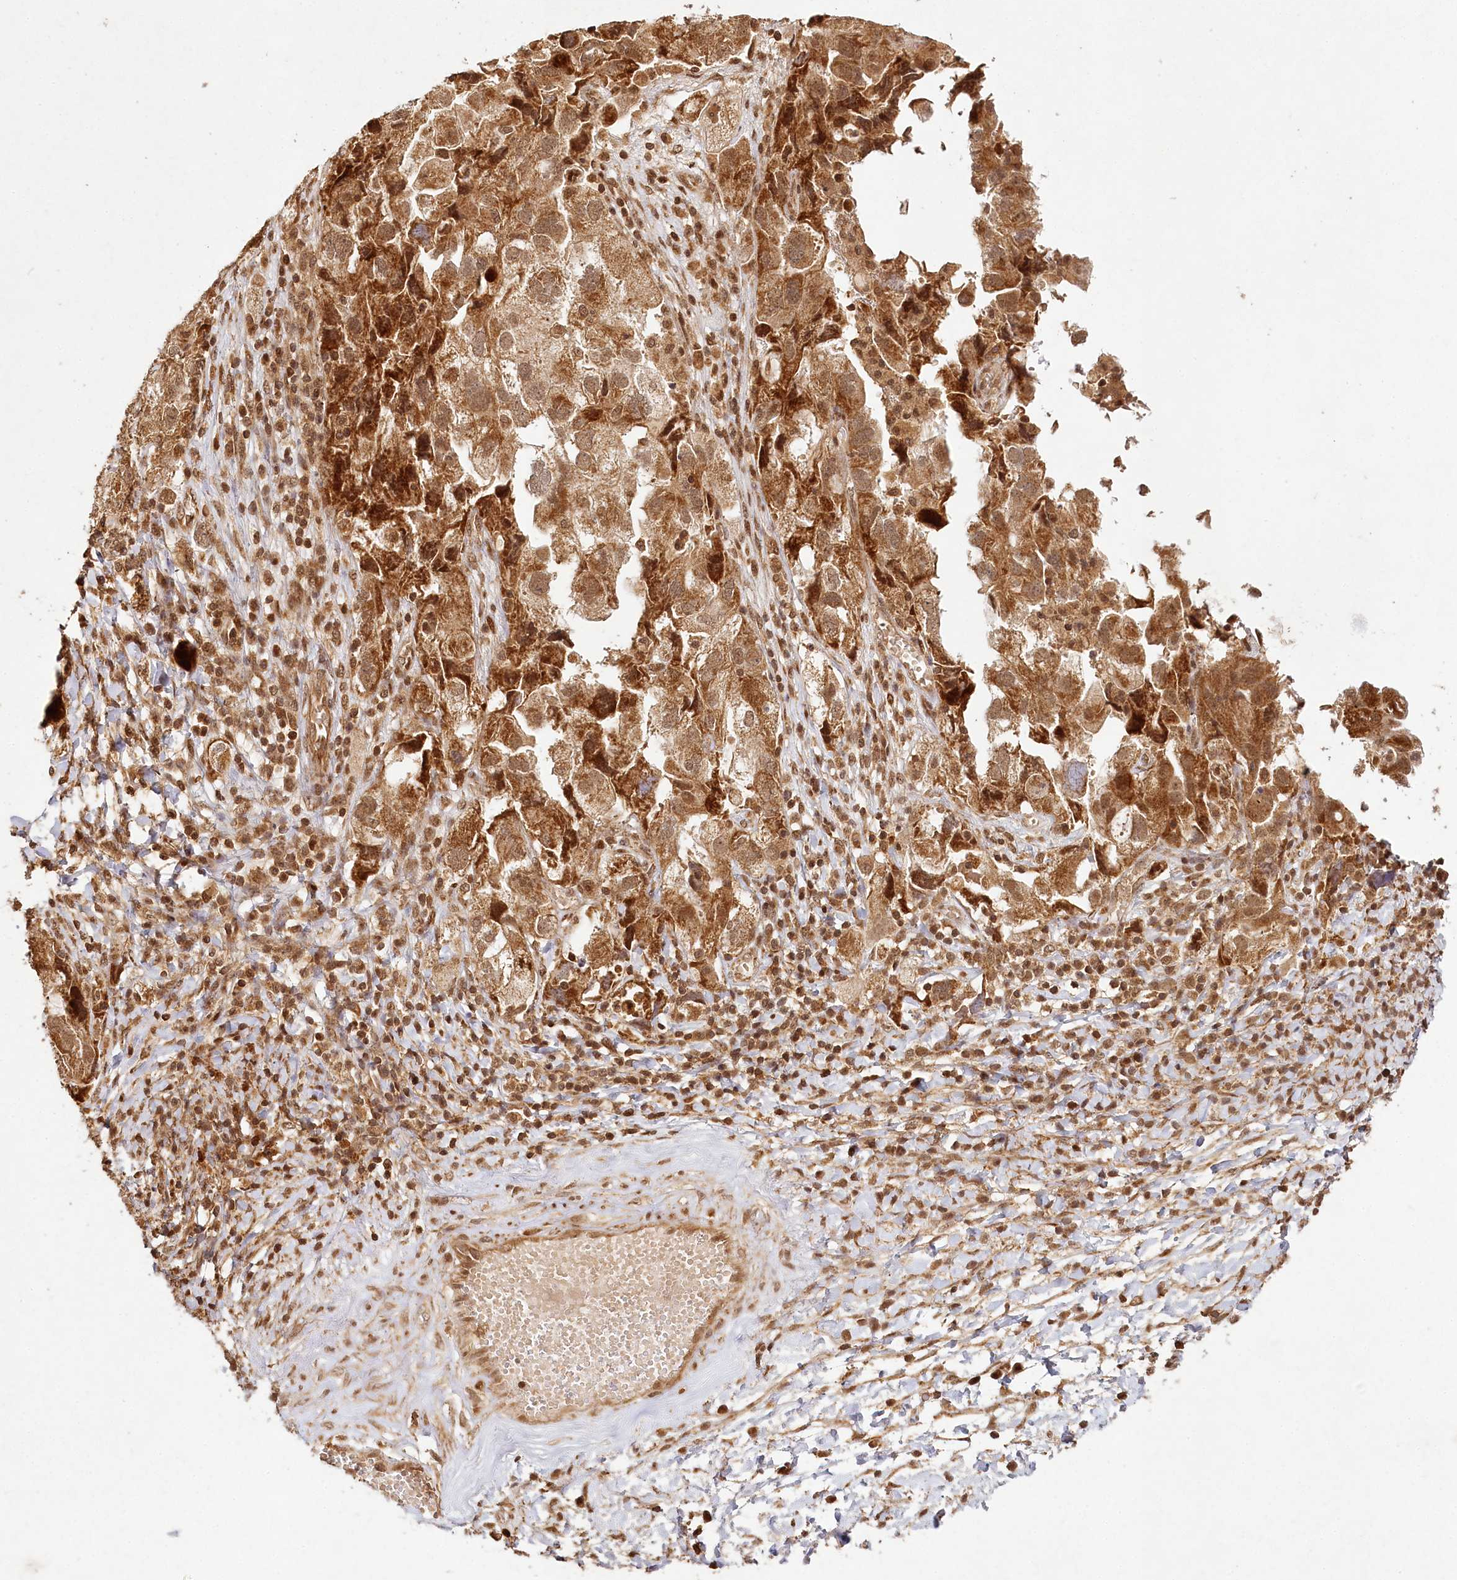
{"staining": {"intensity": "moderate", "quantity": ">75%", "location": "cytoplasmic/membranous,nuclear"}, "tissue": "ovarian cancer", "cell_type": "Tumor cells", "image_type": "cancer", "snomed": [{"axis": "morphology", "description": "Carcinoma, NOS"}, {"axis": "morphology", "description": "Cystadenocarcinoma, serous, NOS"}, {"axis": "topography", "description": "Ovary"}], "caption": "About >75% of tumor cells in serous cystadenocarcinoma (ovarian) show moderate cytoplasmic/membranous and nuclear protein staining as visualized by brown immunohistochemical staining.", "gene": "MICU1", "patient": {"sex": "female", "age": 69}}